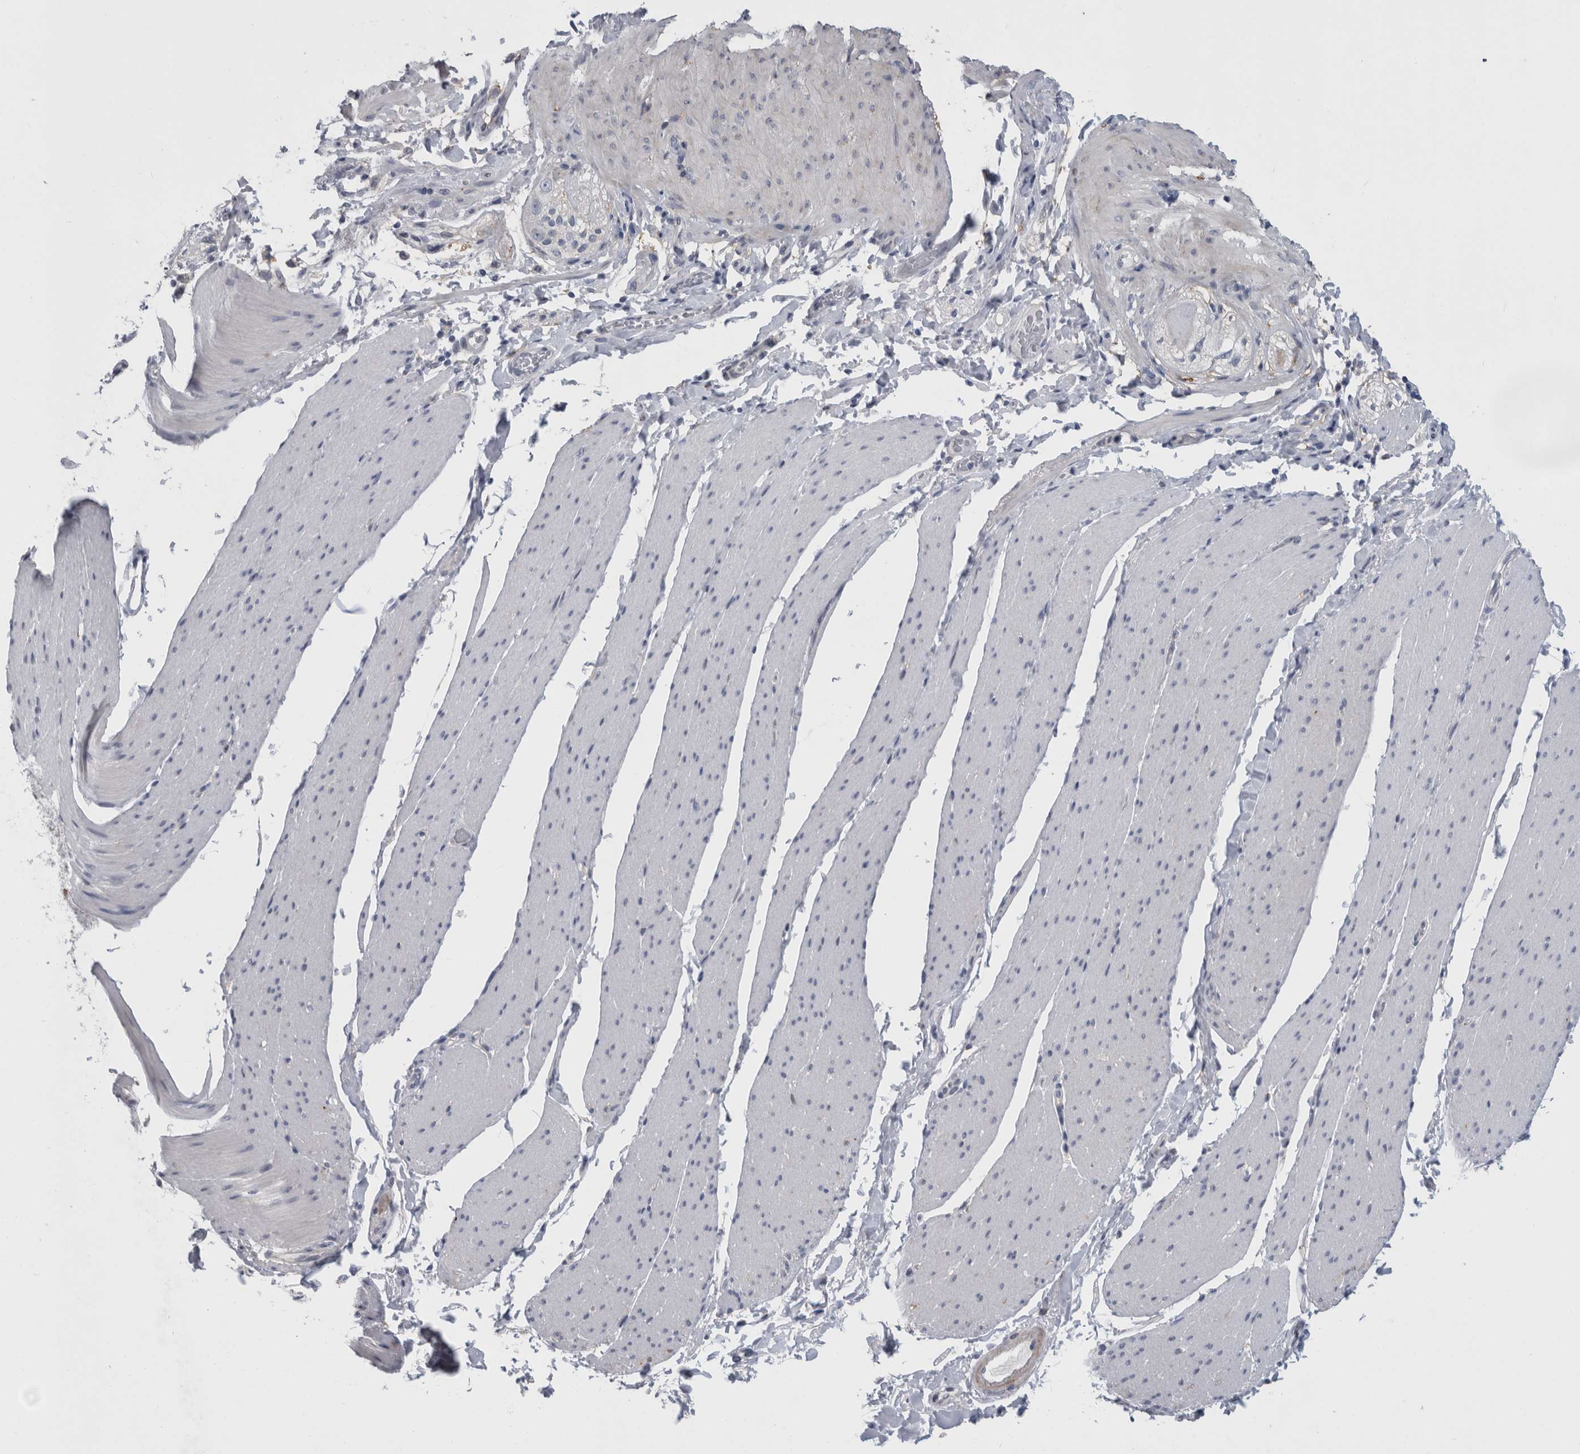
{"staining": {"intensity": "negative", "quantity": "none", "location": "none"}, "tissue": "smooth muscle", "cell_type": "Smooth muscle cells", "image_type": "normal", "snomed": [{"axis": "morphology", "description": "Normal tissue, NOS"}, {"axis": "topography", "description": "Smooth muscle"}, {"axis": "topography", "description": "Small intestine"}], "caption": "This is an immunohistochemistry photomicrograph of benign human smooth muscle. There is no positivity in smooth muscle cells.", "gene": "DNAJC24", "patient": {"sex": "female", "age": 84}}